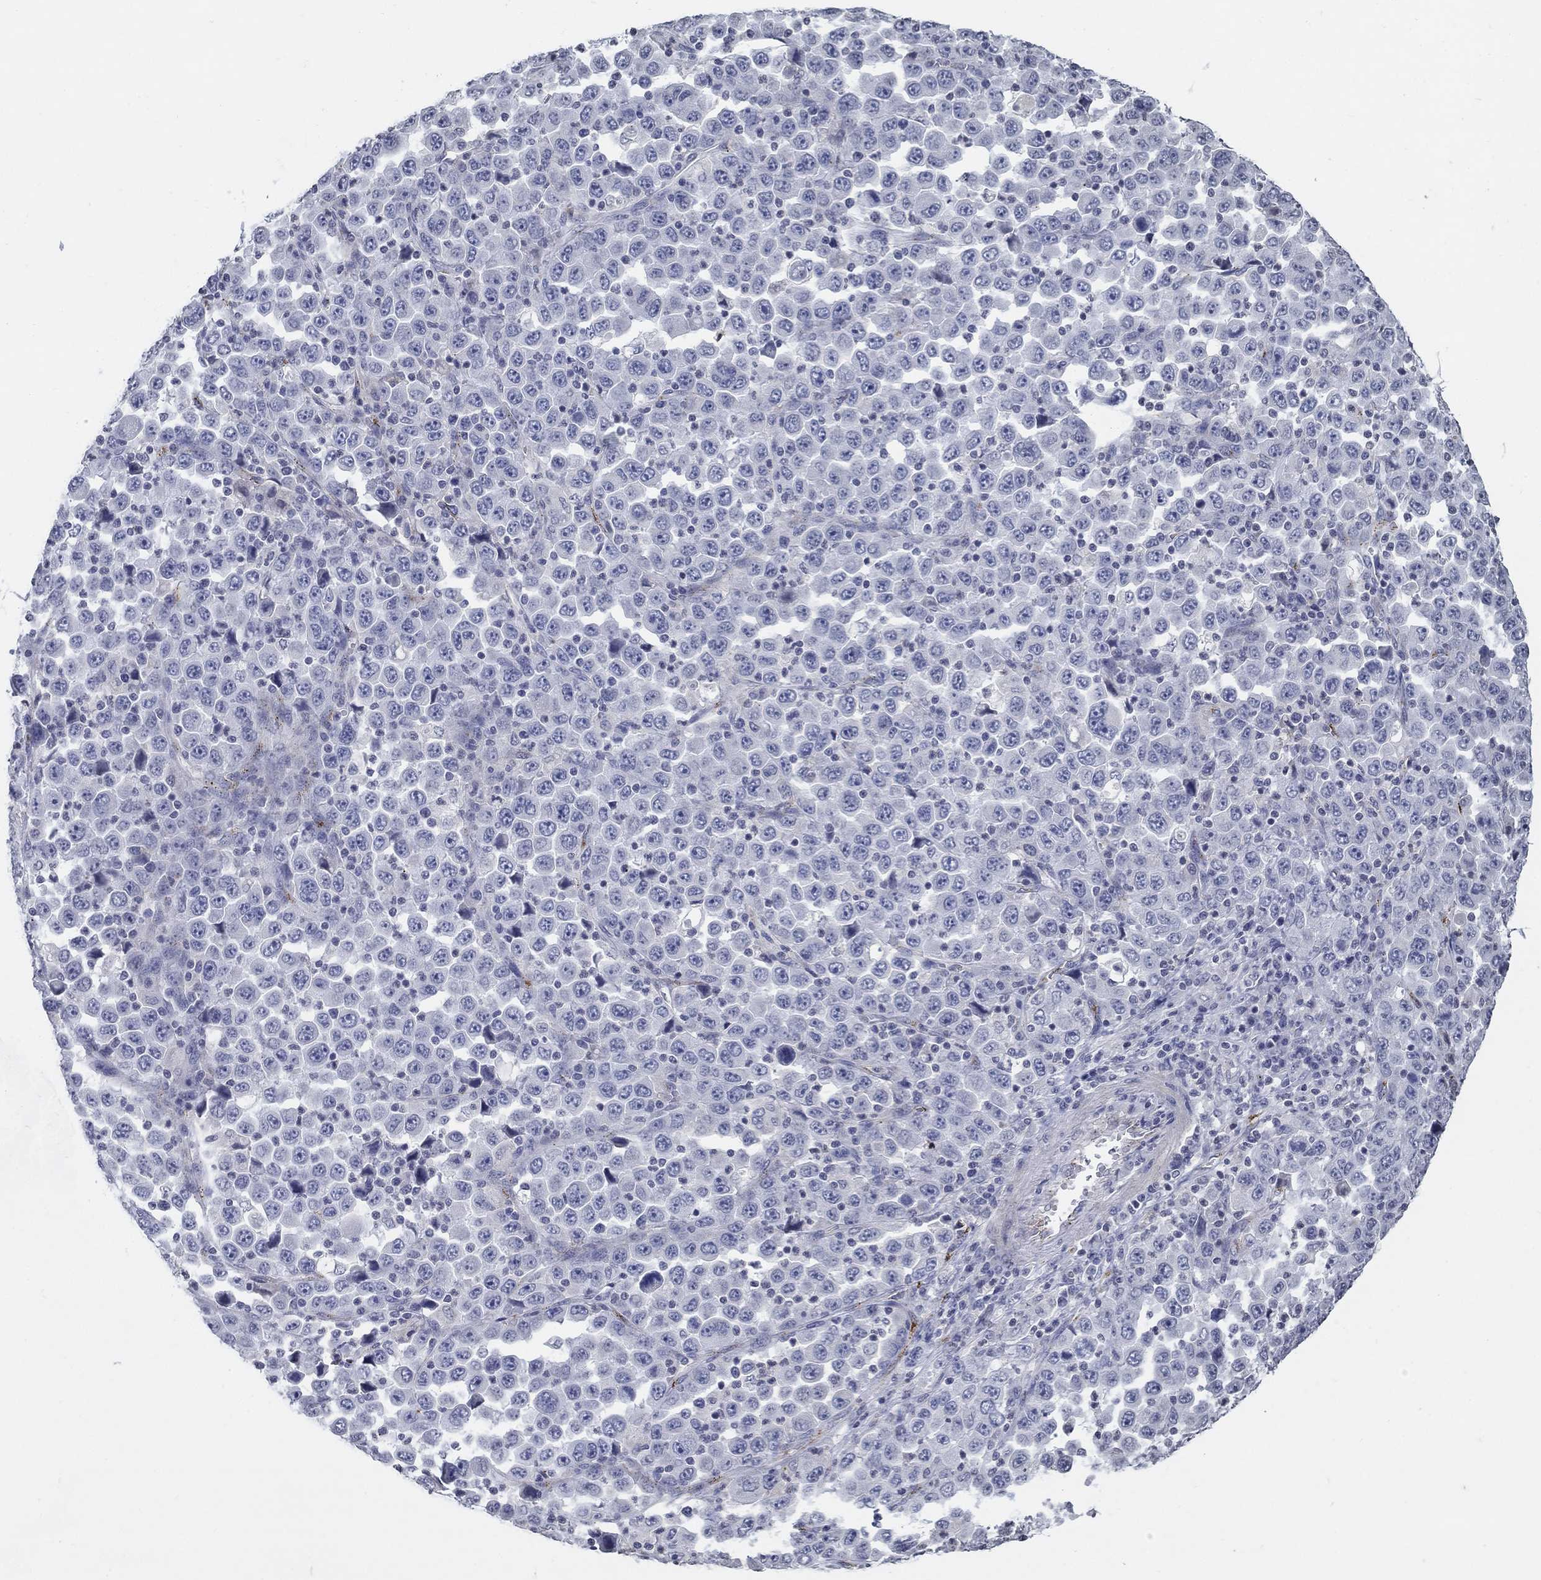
{"staining": {"intensity": "negative", "quantity": "none", "location": "none"}, "tissue": "stomach cancer", "cell_type": "Tumor cells", "image_type": "cancer", "snomed": [{"axis": "morphology", "description": "Normal tissue, NOS"}, {"axis": "morphology", "description": "Adenocarcinoma, NOS"}, {"axis": "topography", "description": "Stomach, upper"}, {"axis": "topography", "description": "Stomach"}], "caption": "Human stomach cancer (adenocarcinoma) stained for a protein using immunohistochemistry (IHC) reveals no staining in tumor cells.", "gene": "TINAG", "patient": {"sex": "male", "age": 59}}